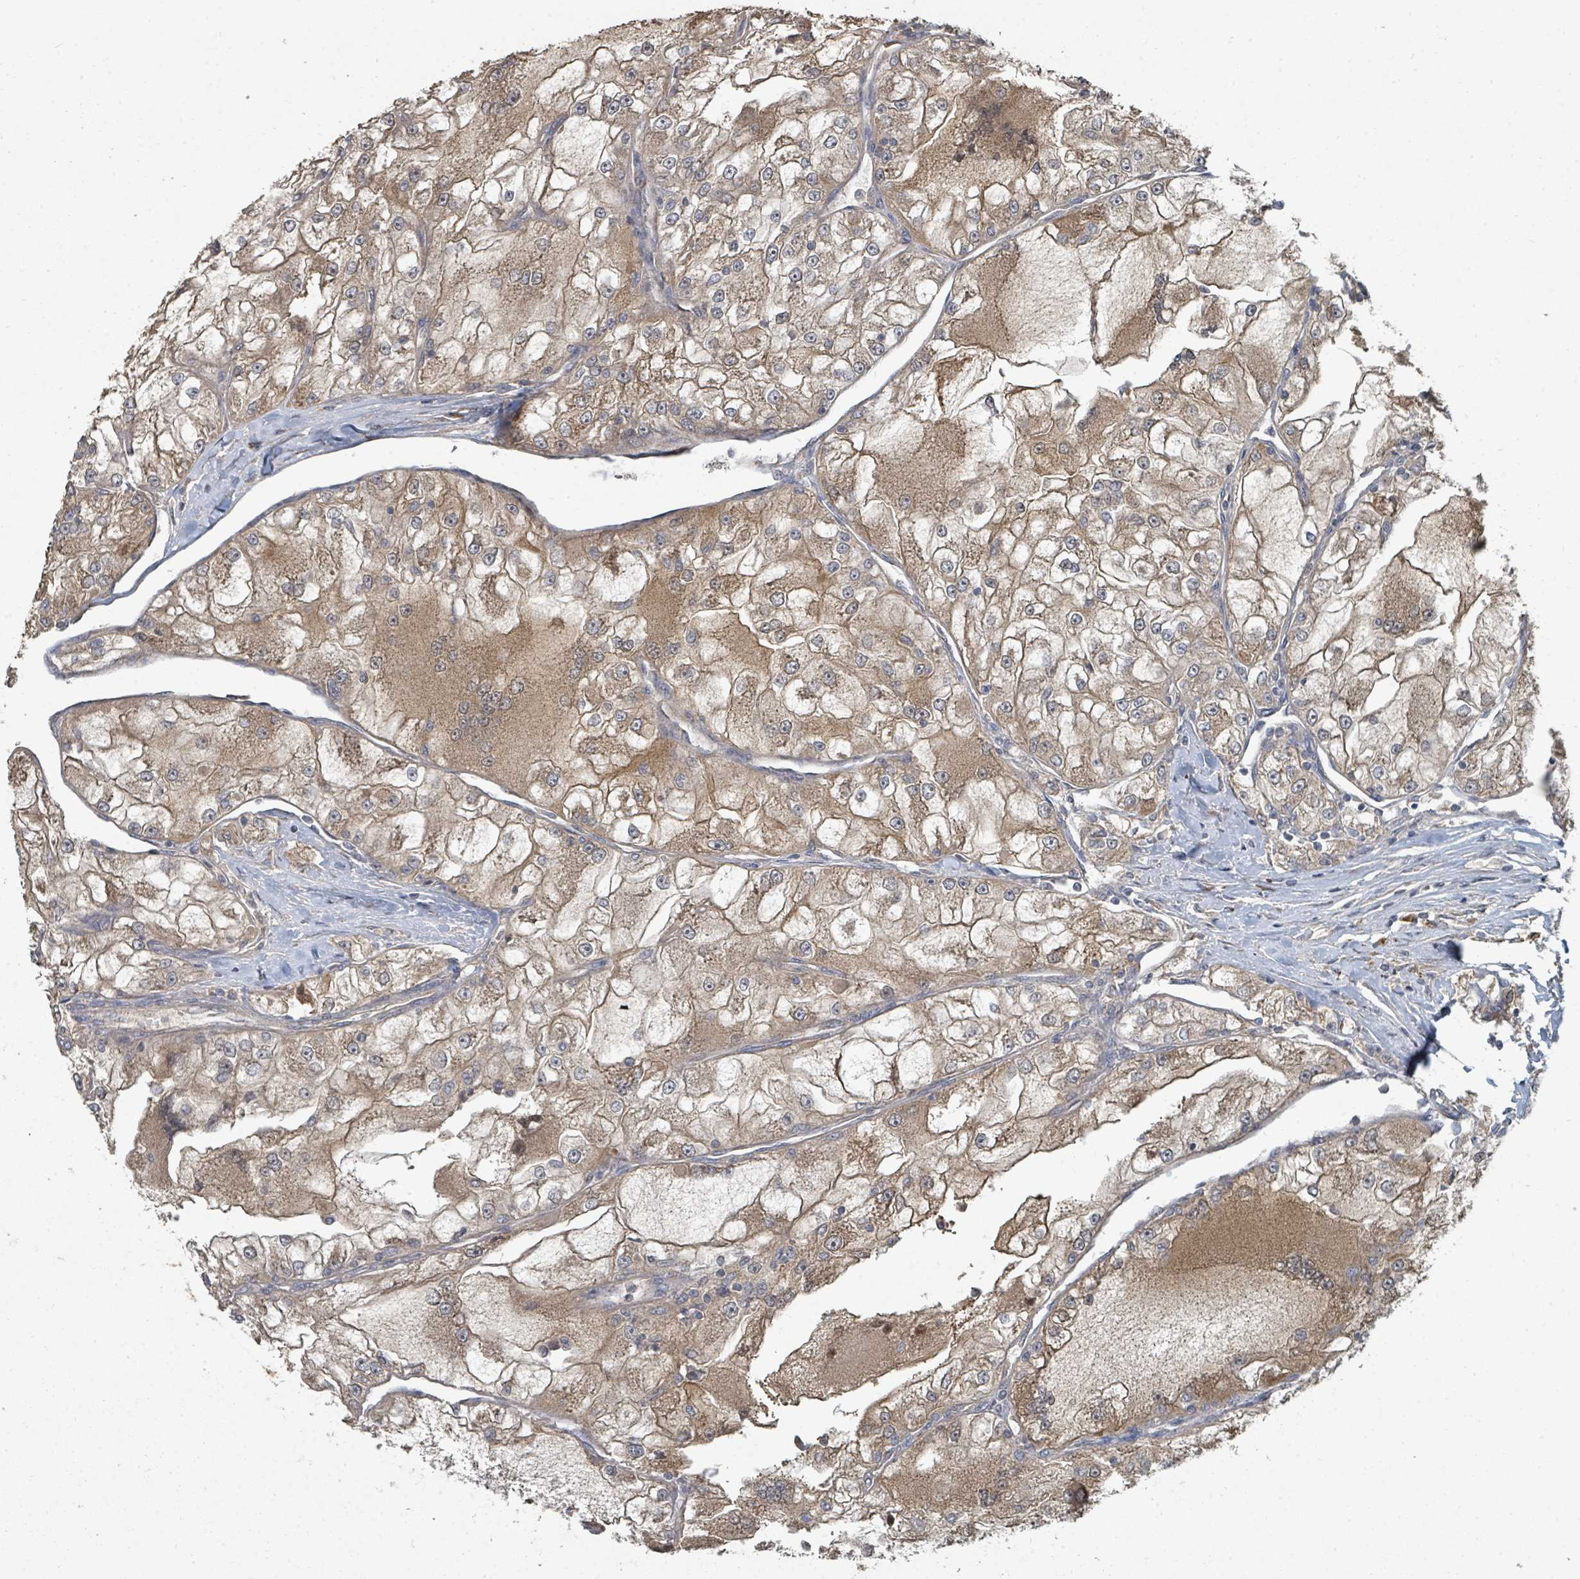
{"staining": {"intensity": "moderate", "quantity": "25%-75%", "location": "cytoplasmic/membranous"}, "tissue": "renal cancer", "cell_type": "Tumor cells", "image_type": "cancer", "snomed": [{"axis": "morphology", "description": "Adenocarcinoma, NOS"}, {"axis": "topography", "description": "Kidney"}], "caption": "Renal cancer (adenocarcinoma) was stained to show a protein in brown. There is medium levels of moderate cytoplasmic/membranous expression in approximately 25%-75% of tumor cells.", "gene": "WDFY1", "patient": {"sex": "female", "age": 72}}